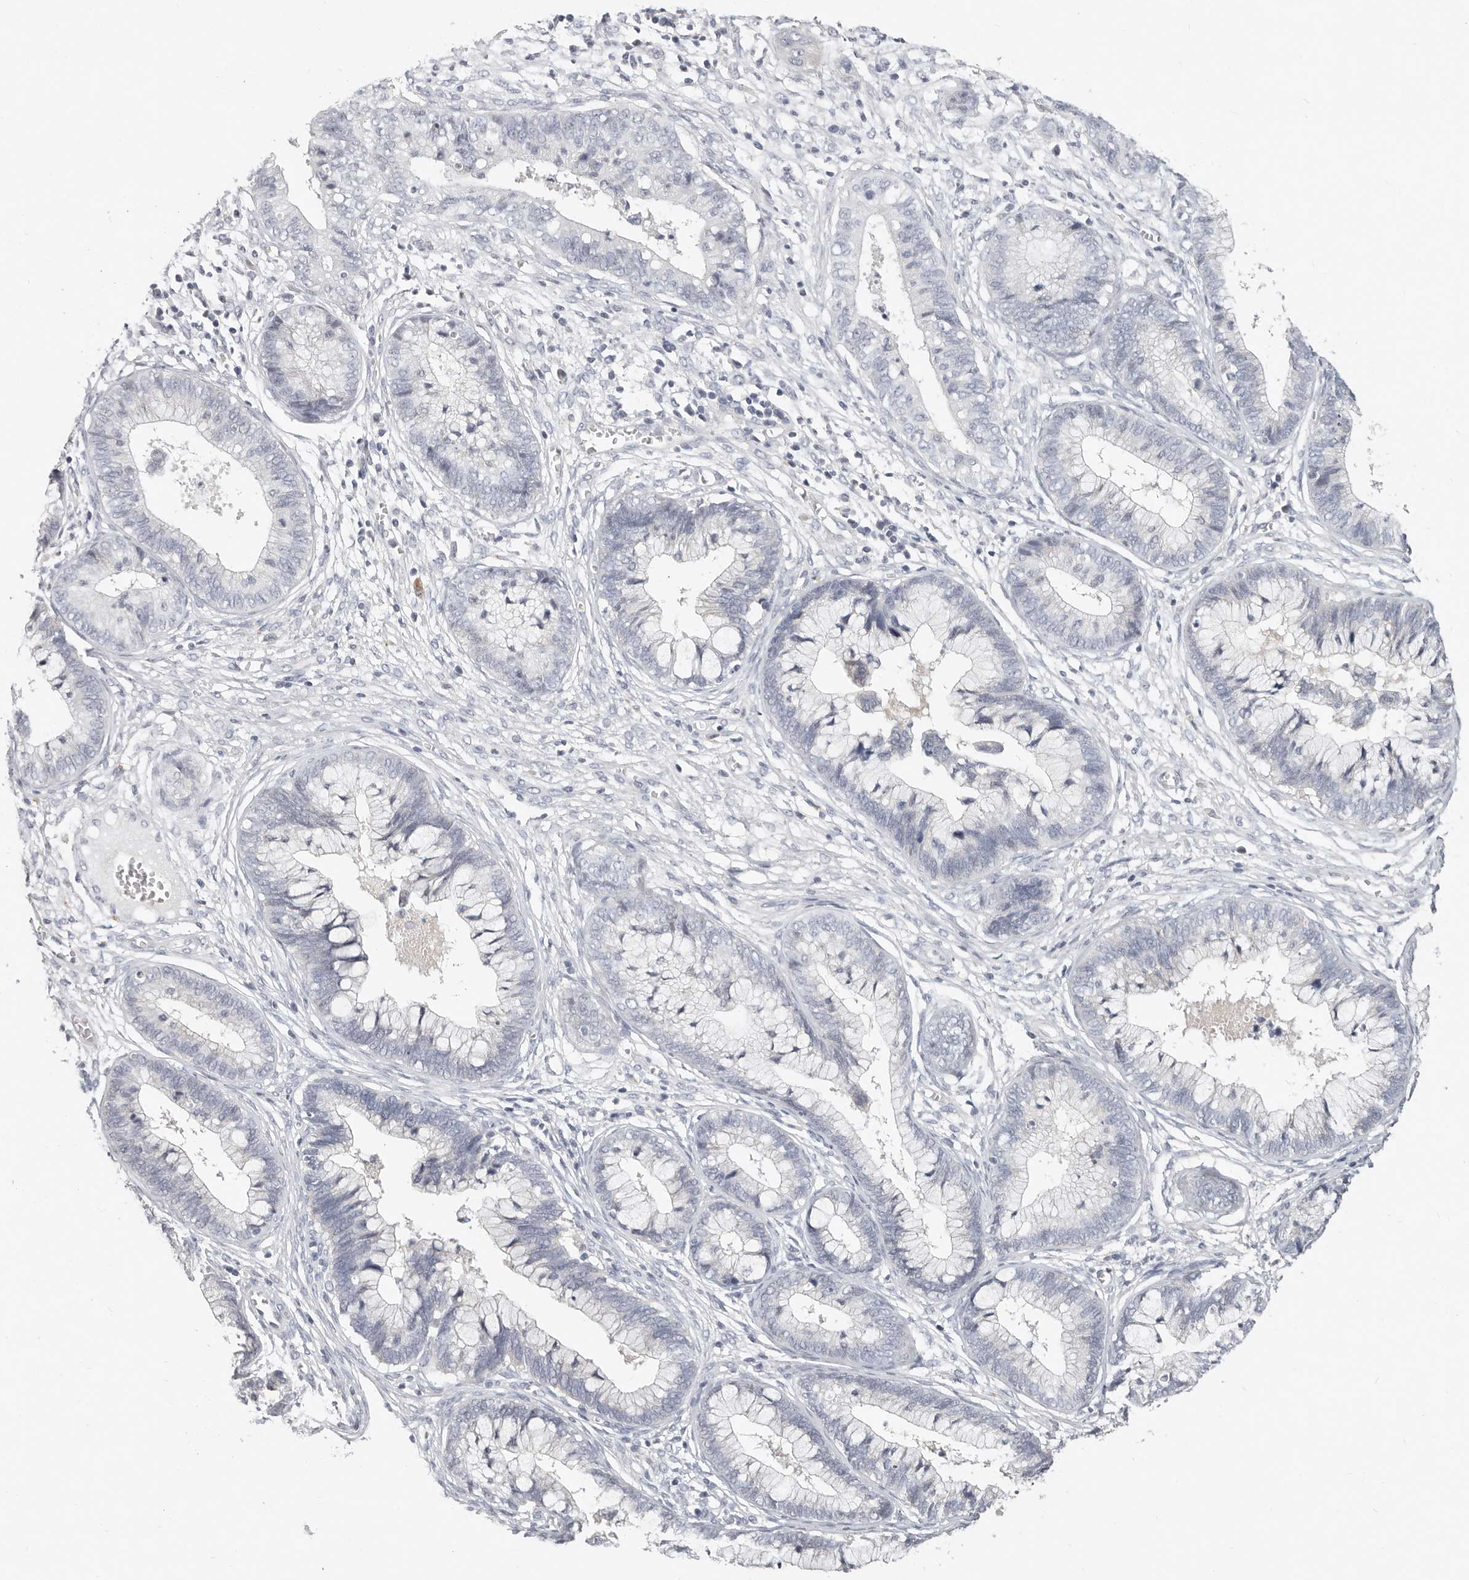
{"staining": {"intensity": "negative", "quantity": "none", "location": "none"}, "tissue": "cervical cancer", "cell_type": "Tumor cells", "image_type": "cancer", "snomed": [{"axis": "morphology", "description": "Adenocarcinoma, NOS"}, {"axis": "topography", "description": "Cervix"}], "caption": "Tumor cells are negative for protein expression in human cervical adenocarcinoma.", "gene": "TMEM63B", "patient": {"sex": "female", "age": 44}}